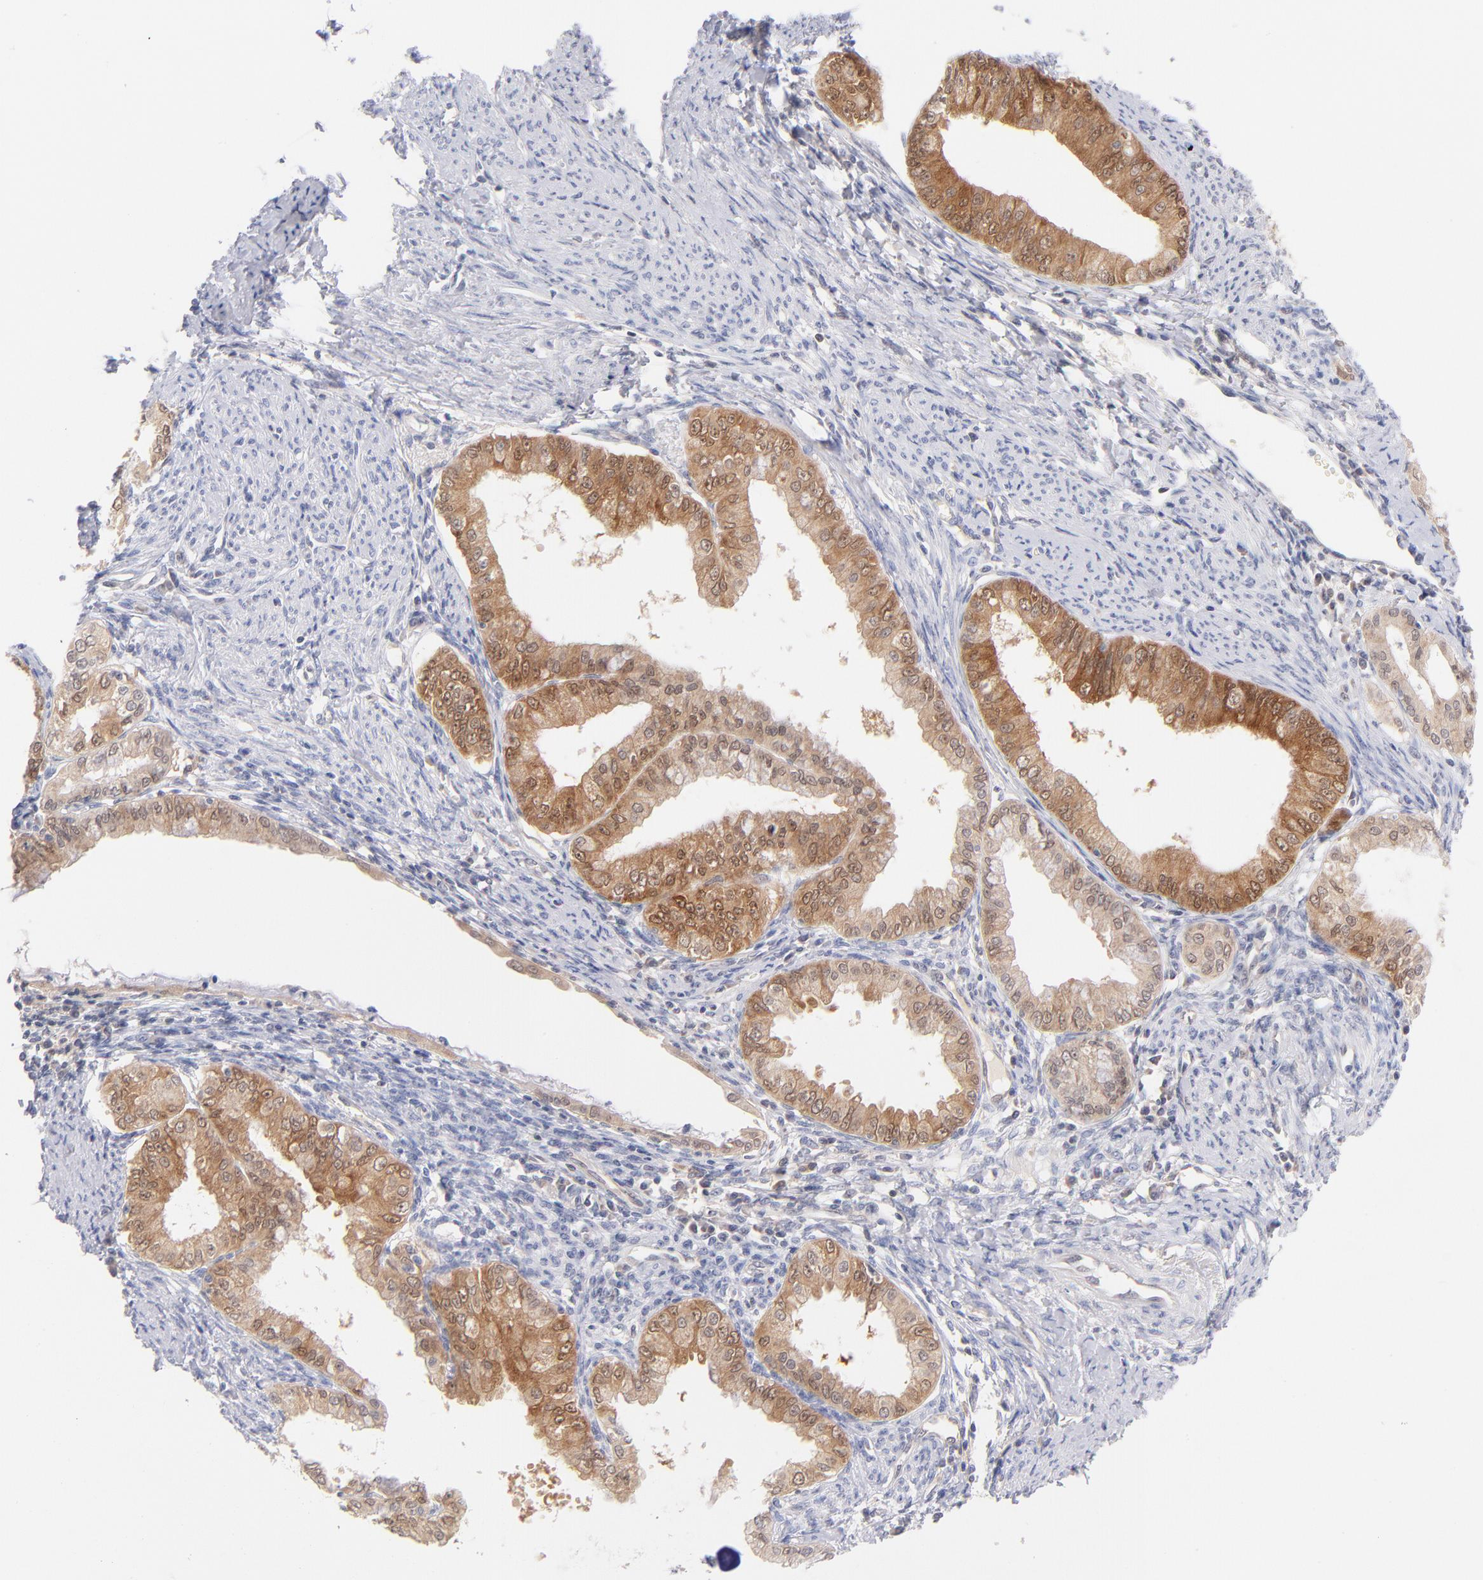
{"staining": {"intensity": "moderate", "quantity": ">75%", "location": "cytoplasmic/membranous,nuclear"}, "tissue": "endometrial cancer", "cell_type": "Tumor cells", "image_type": "cancer", "snomed": [{"axis": "morphology", "description": "Adenocarcinoma, NOS"}, {"axis": "topography", "description": "Endometrium"}], "caption": "Endometrial cancer tissue exhibits moderate cytoplasmic/membranous and nuclear expression in about >75% of tumor cells", "gene": "CASP6", "patient": {"sex": "female", "age": 76}}